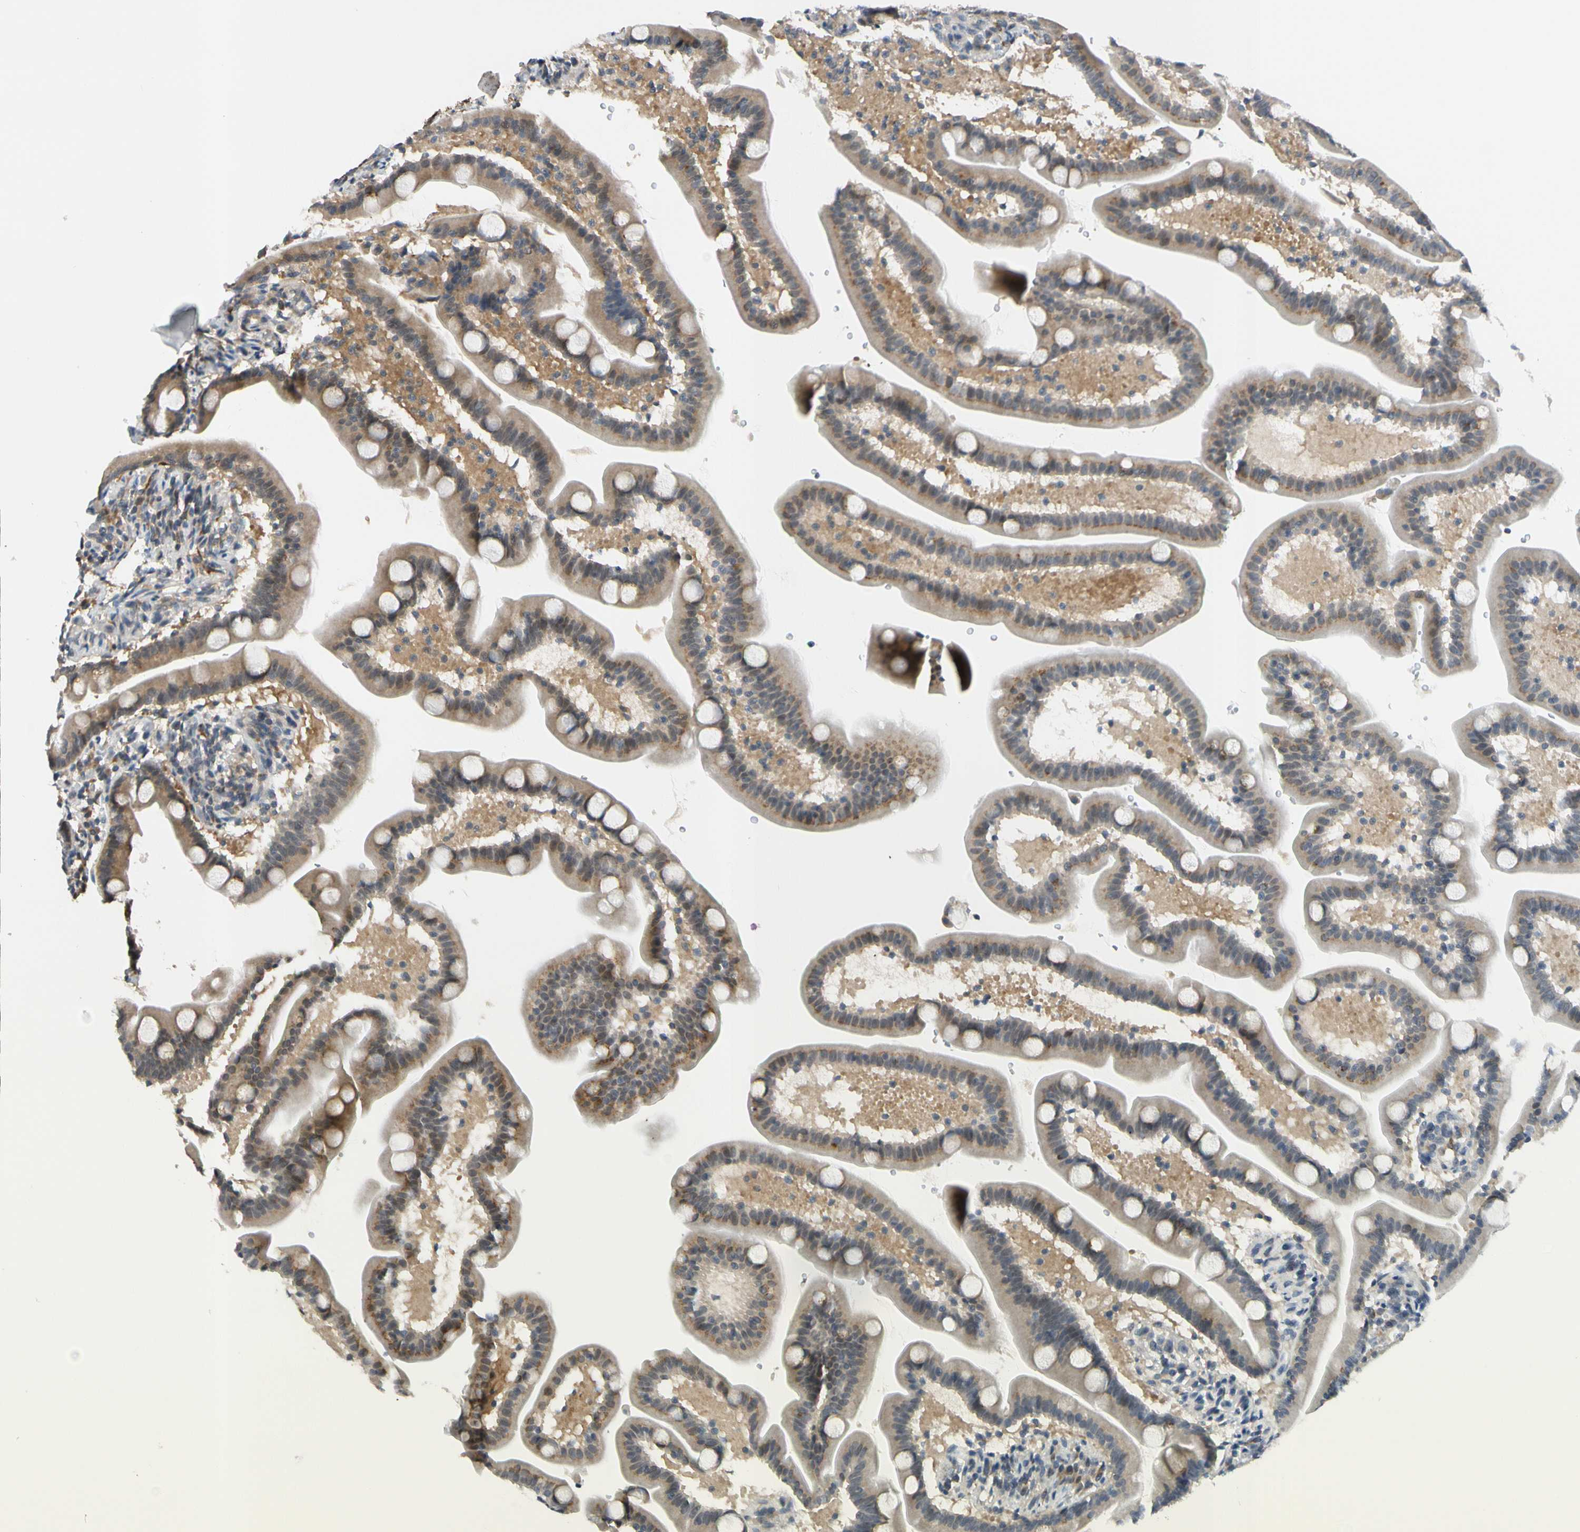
{"staining": {"intensity": "moderate", "quantity": ">75%", "location": "cytoplasmic/membranous"}, "tissue": "duodenum", "cell_type": "Glandular cells", "image_type": "normal", "snomed": [{"axis": "morphology", "description": "Normal tissue, NOS"}, {"axis": "topography", "description": "Duodenum"}], "caption": "Brown immunohistochemical staining in unremarkable human duodenum reveals moderate cytoplasmic/membranous positivity in about >75% of glandular cells.", "gene": "RPS6KB2", "patient": {"sex": "male", "age": 54}}